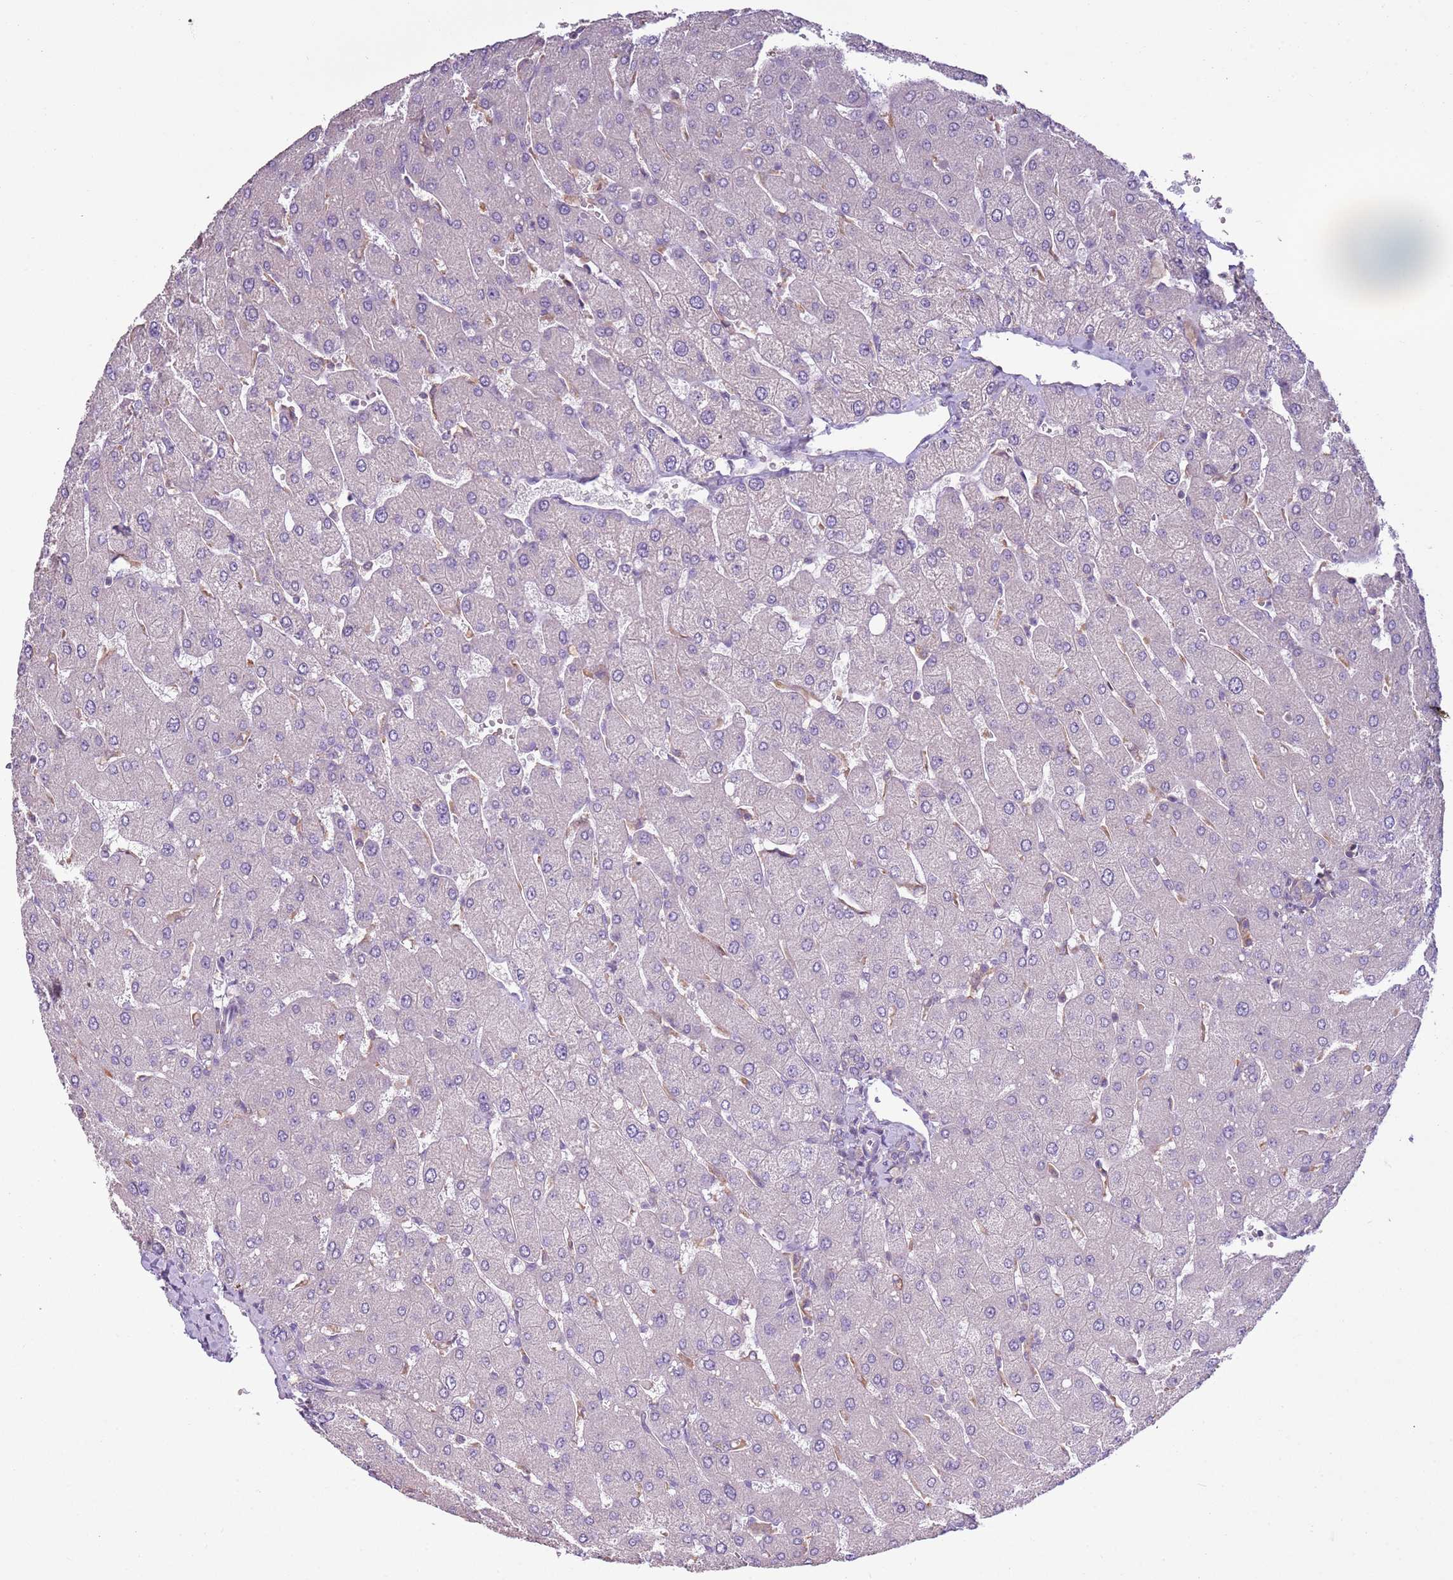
{"staining": {"intensity": "negative", "quantity": "none", "location": "none"}, "tissue": "liver", "cell_type": "Cholangiocytes", "image_type": "normal", "snomed": [{"axis": "morphology", "description": "Normal tissue, NOS"}, {"axis": "topography", "description": "Liver"}], "caption": "Cholangiocytes are negative for protein expression in normal human liver.", "gene": "CAPN9", "patient": {"sex": "male", "age": 55}}